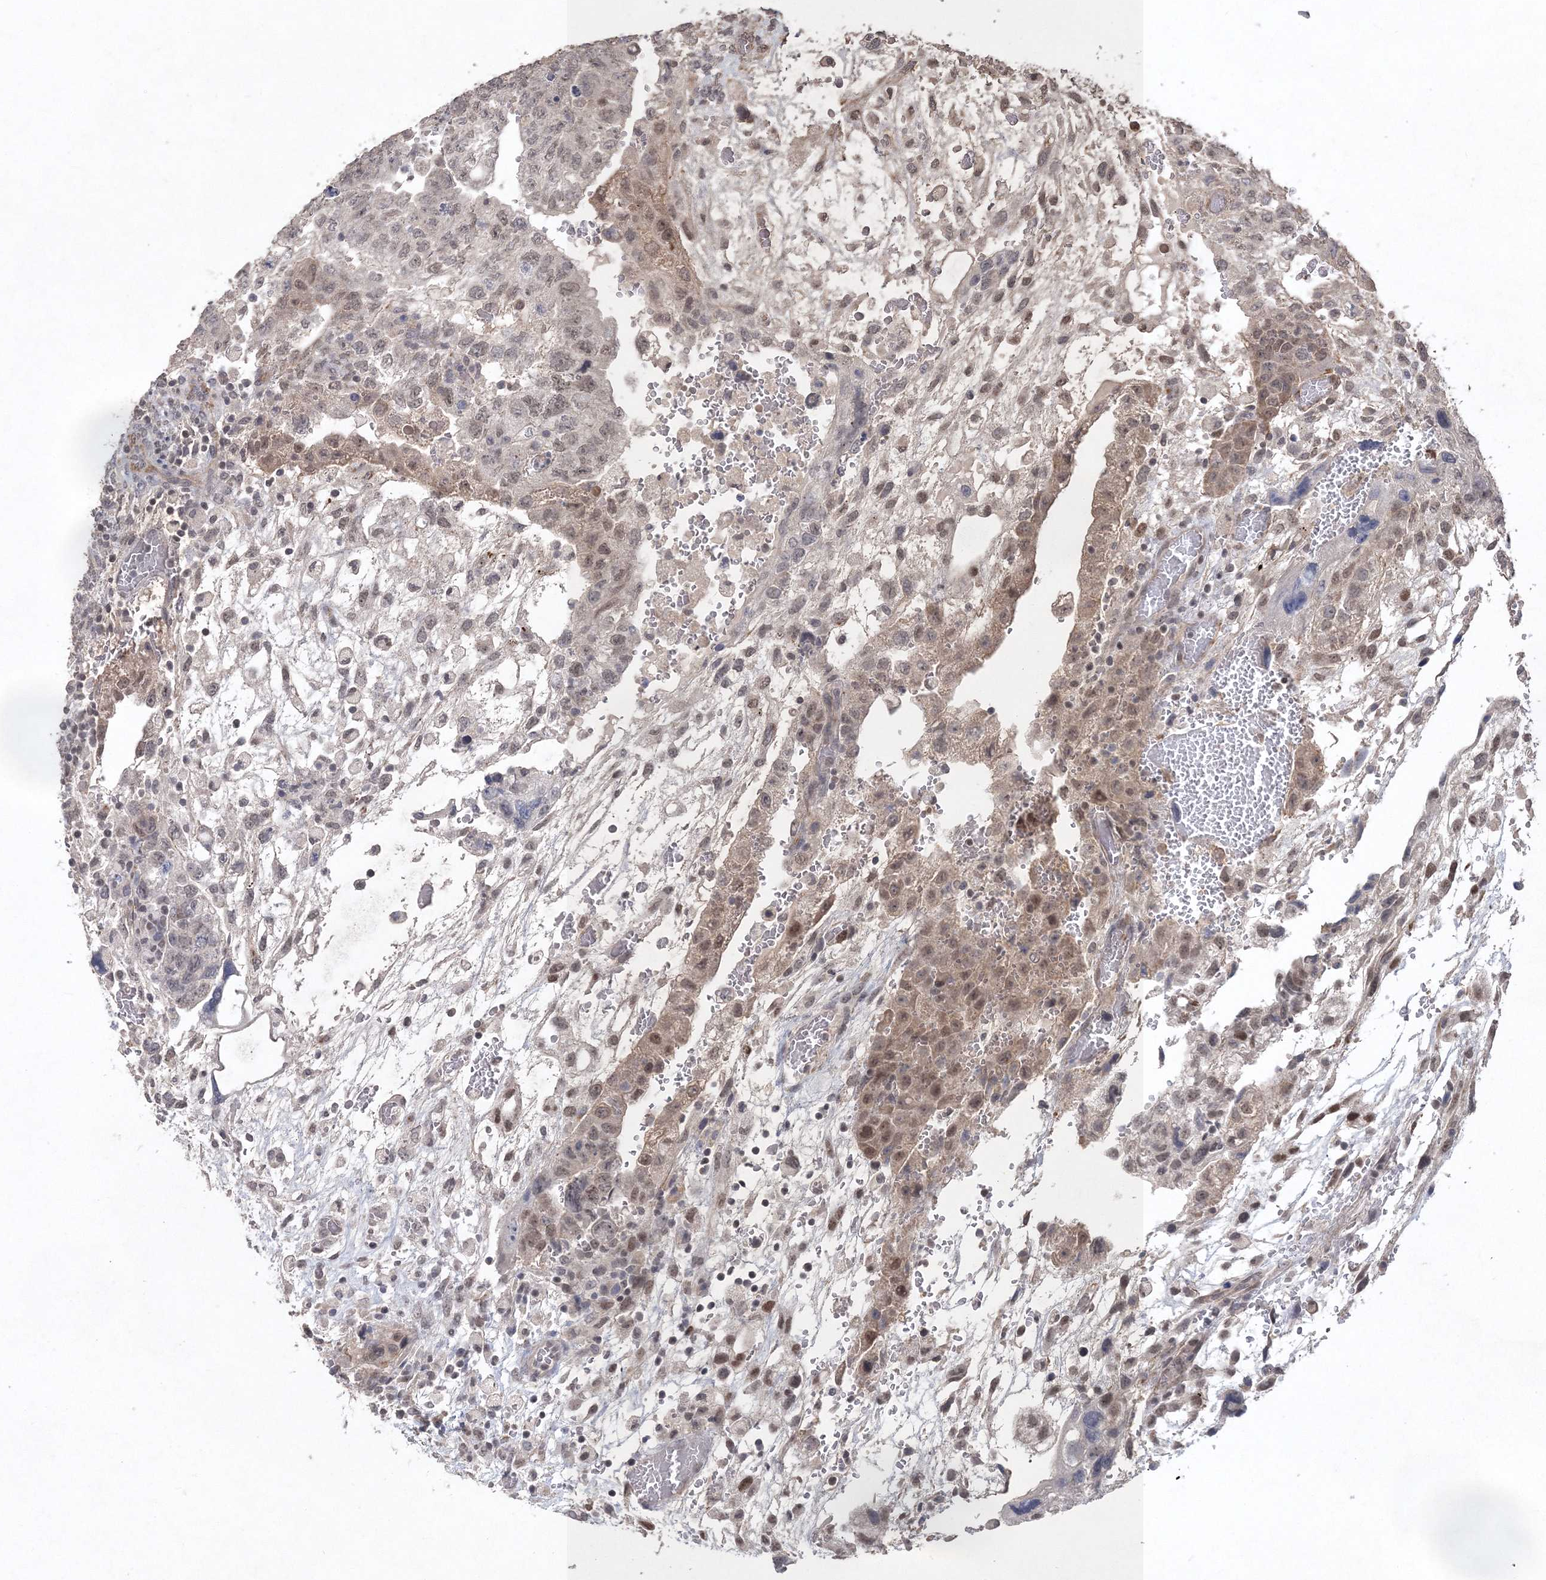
{"staining": {"intensity": "moderate", "quantity": "<25%", "location": "nuclear"}, "tissue": "testis cancer", "cell_type": "Tumor cells", "image_type": "cancer", "snomed": [{"axis": "morphology", "description": "Carcinoma, Embryonal, NOS"}, {"axis": "topography", "description": "Testis"}], "caption": "The image demonstrates staining of testis cancer, revealing moderate nuclear protein staining (brown color) within tumor cells.", "gene": "UIMC1", "patient": {"sex": "male", "age": 36}}